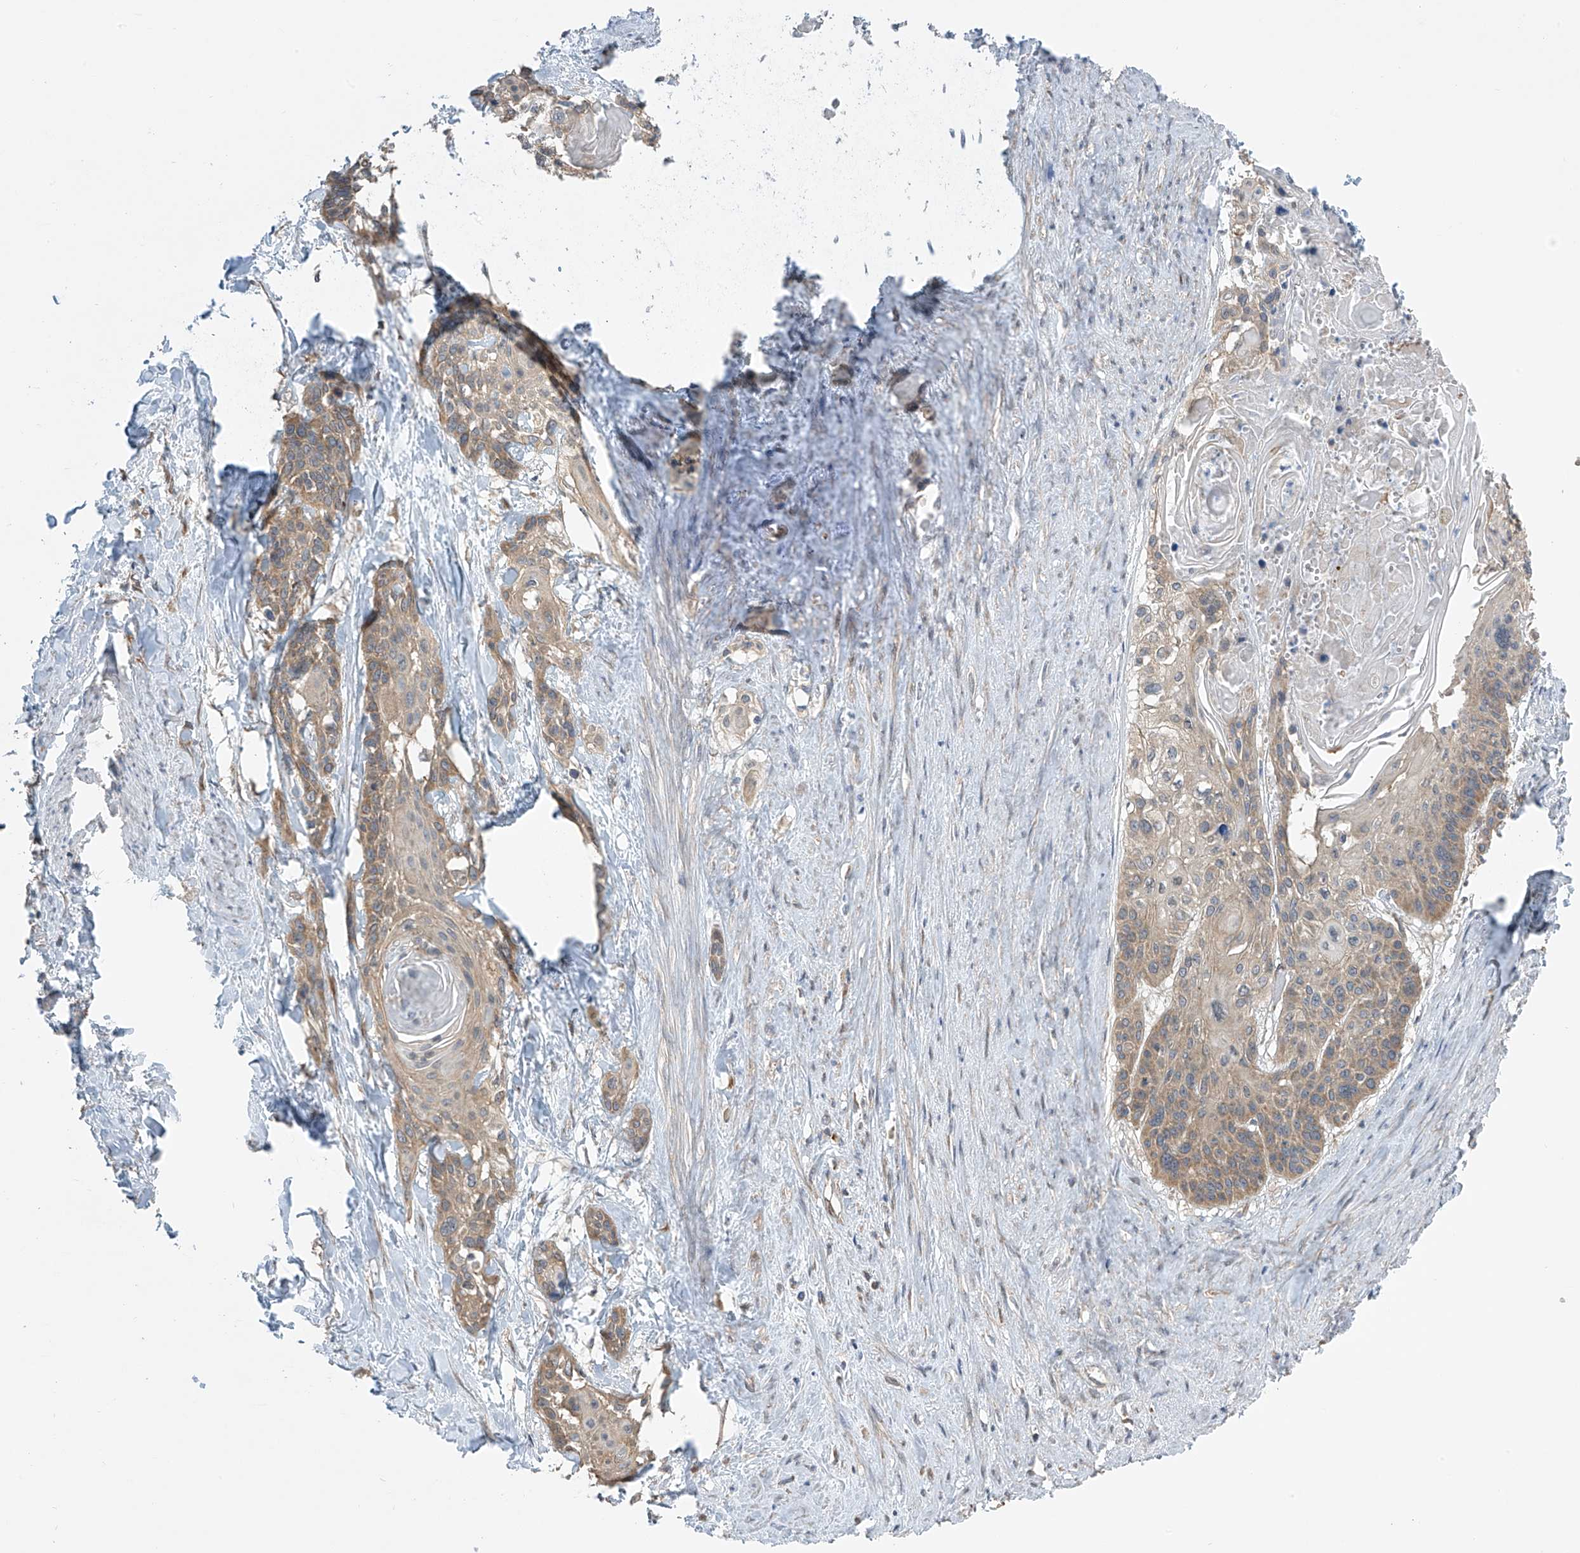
{"staining": {"intensity": "weak", "quantity": "25%-75%", "location": "cytoplasmic/membranous"}, "tissue": "cervical cancer", "cell_type": "Tumor cells", "image_type": "cancer", "snomed": [{"axis": "morphology", "description": "Squamous cell carcinoma, NOS"}, {"axis": "topography", "description": "Cervix"}], "caption": "Immunohistochemical staining of squamous cell carcinoma (cervical) shows low levels of weak cytoplasmic/membranous protein expression in about 25%-75% of tumor cells. Using DAB (3,3'-diaminobenzidine) (brown) and hematoxylin (blue) stains, captured at high magnification using brightfield microscopy.", "gene": "PNPT1", "patient": {"sex": "female", "age": 57}}